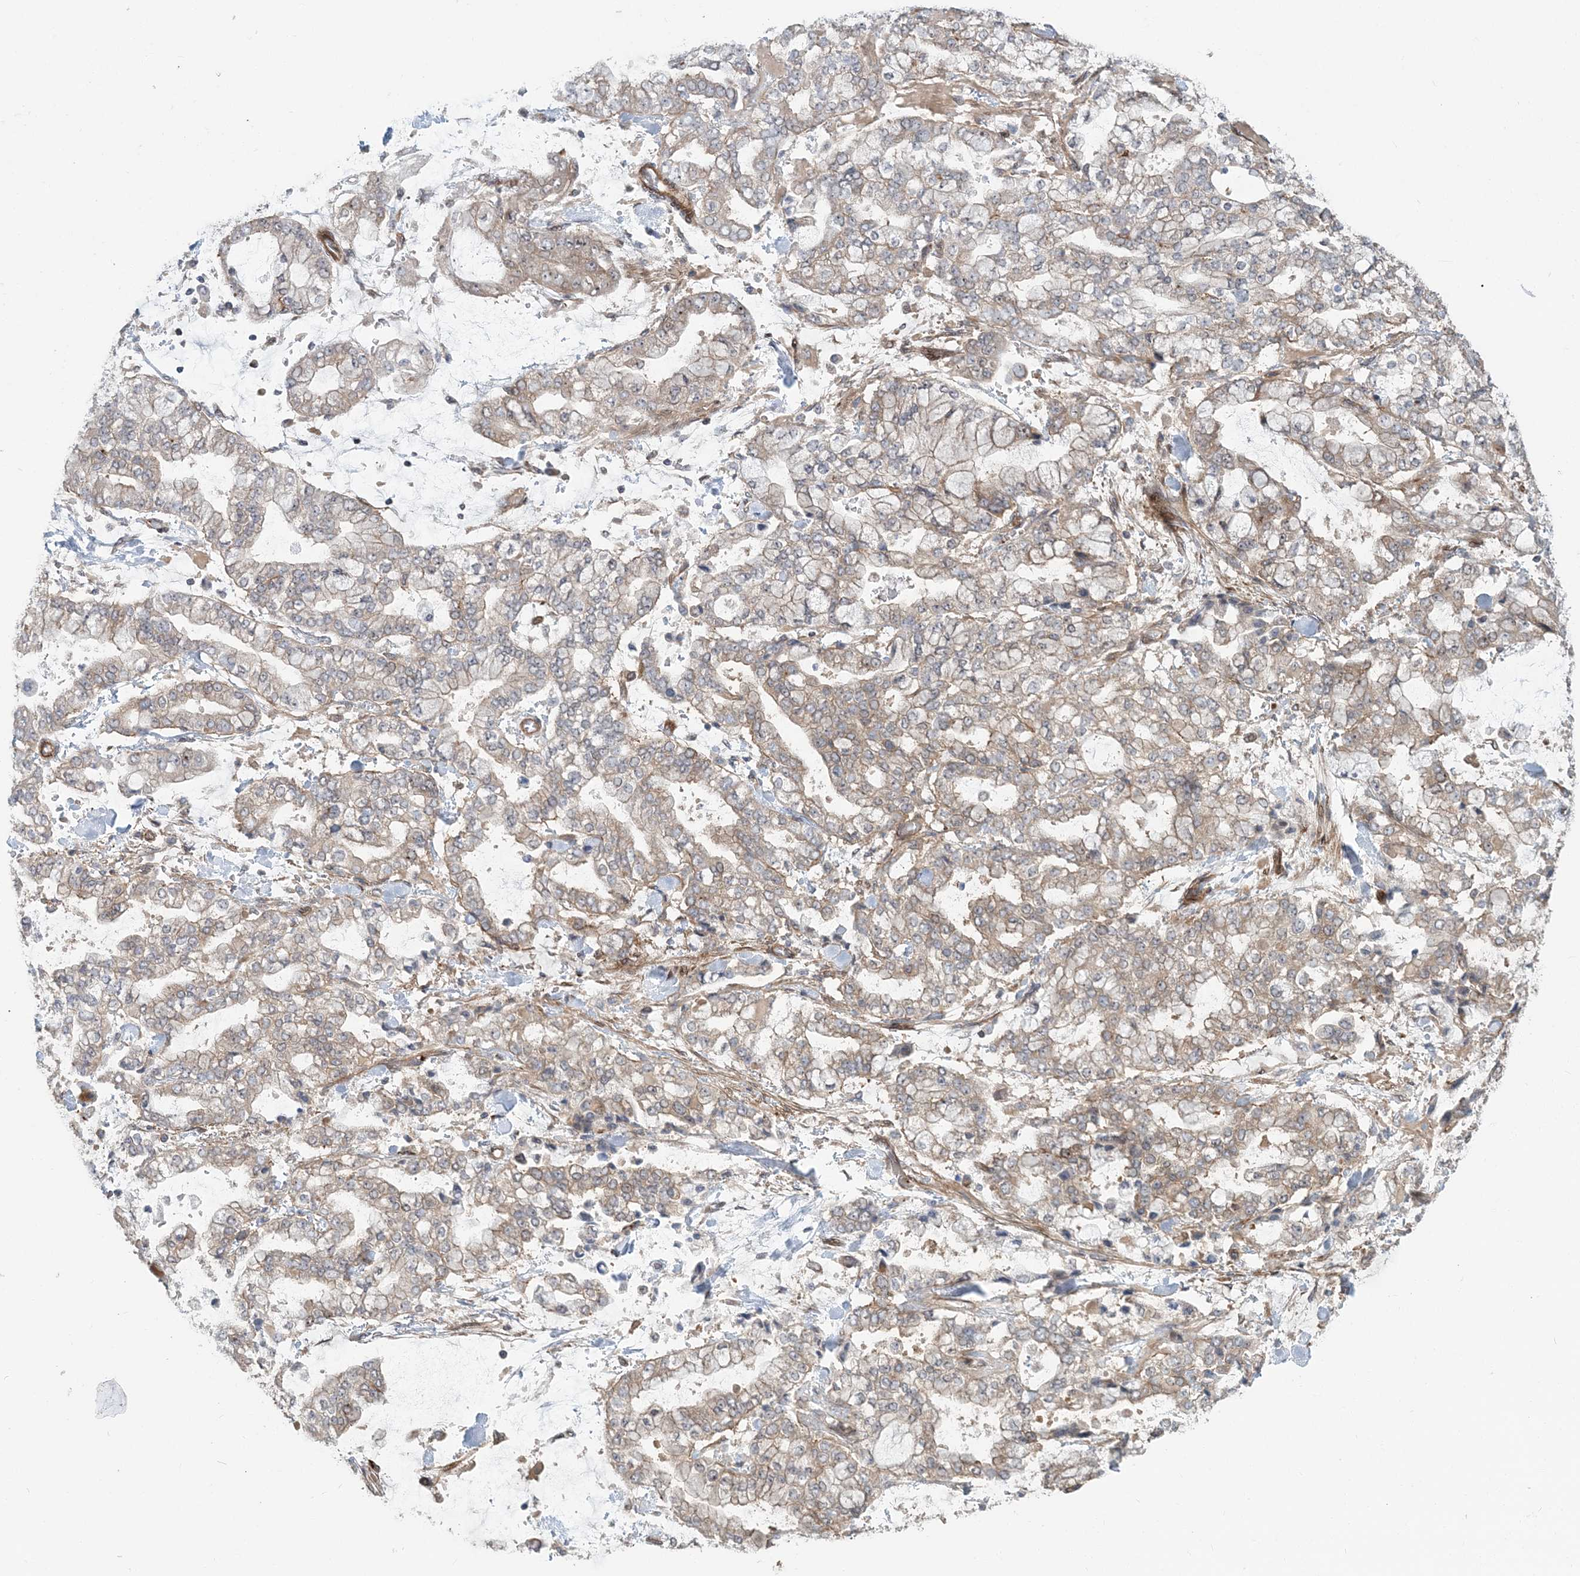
{"staining": {"intensity": "moderate", "quantity": "25%-75%", "location": "cytoplasmic/membranous"}, "tissue": "stomach cancer", "cell_type": "Tumor cells", "image_type": "cancer", "snomed": [{"axis": "morphology", "description": "Normal tissue, NOS"}, {"axis": "morphology", "description": "Adenocarcinoma, NOS"}, {"axis": "topography", "description": "Stomach, upper"}, {"axis": "topography", "description": "Stomach"}], "caption": "IHC of stomach cancer displays medium levels of moderate cytoplasmic/membranous staining in approximately 25%-75% of tumor cells.", "gene": "GEMIN5", "patient": {"sex": "male", "age": 76}}